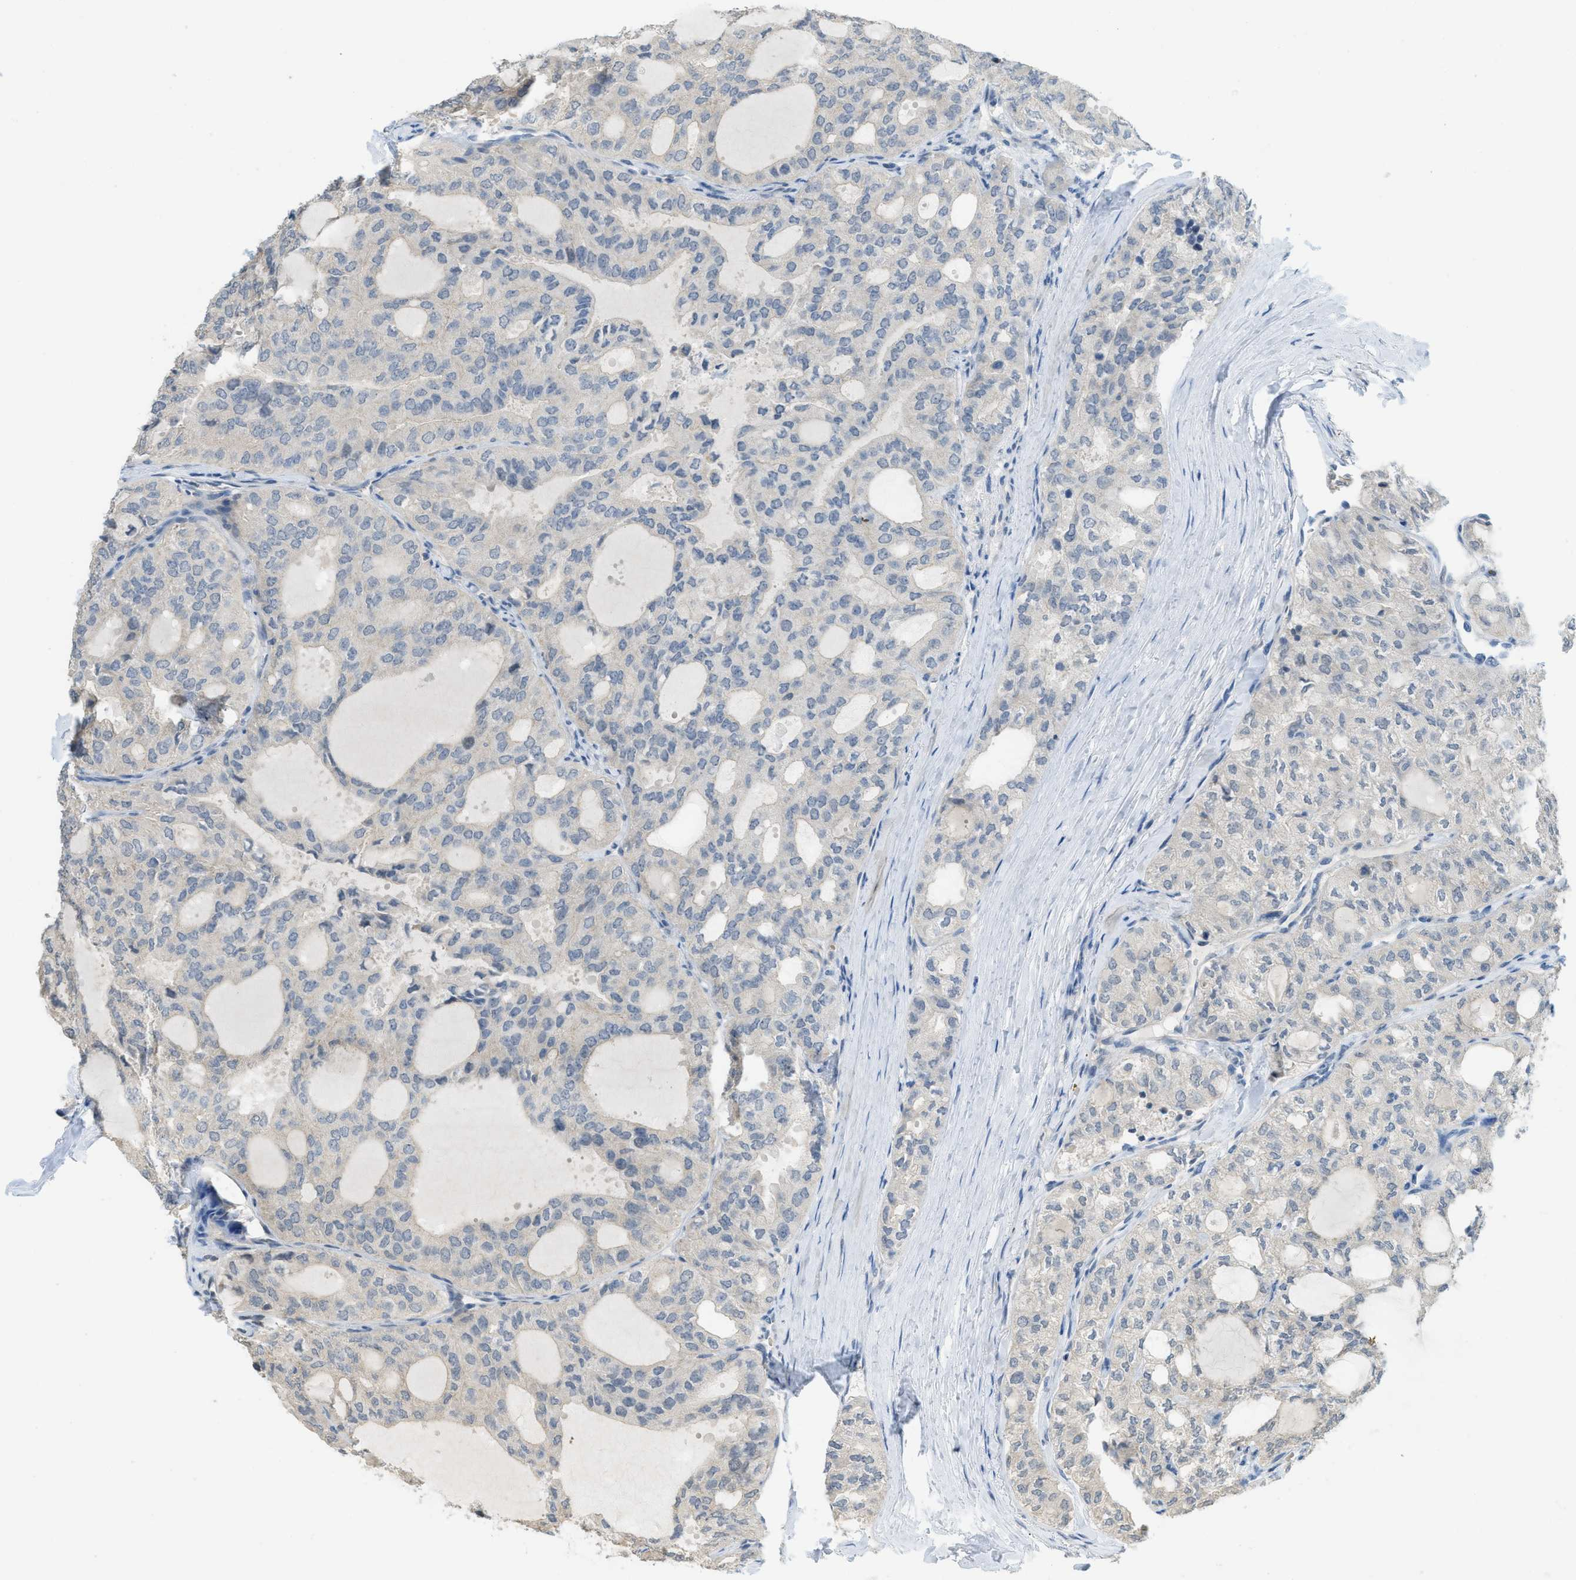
{"staining": {"intensity": "weak", "quantity": "<25%", "location": "cytoplasmic/membranous"}, "tissue": "thyroid cancer", "cell_type": "Tumor cells", "image_type": "cancer", "snomed": [{"axis": "morphology", "description": "Follicular adenoma carcinoma, NOS"}, {"axis": "topography", "description": "Thyroid gland"}], "caption": "A histopathology image of human thyroid follicular adenoma carcinoma is negative for staining in tumor cells. (Brightfield microscopy of DAB immunohistochemistry at high magnification).", "gene": "TXNDC2", "patient": {"sex": "male", "age": 75}}